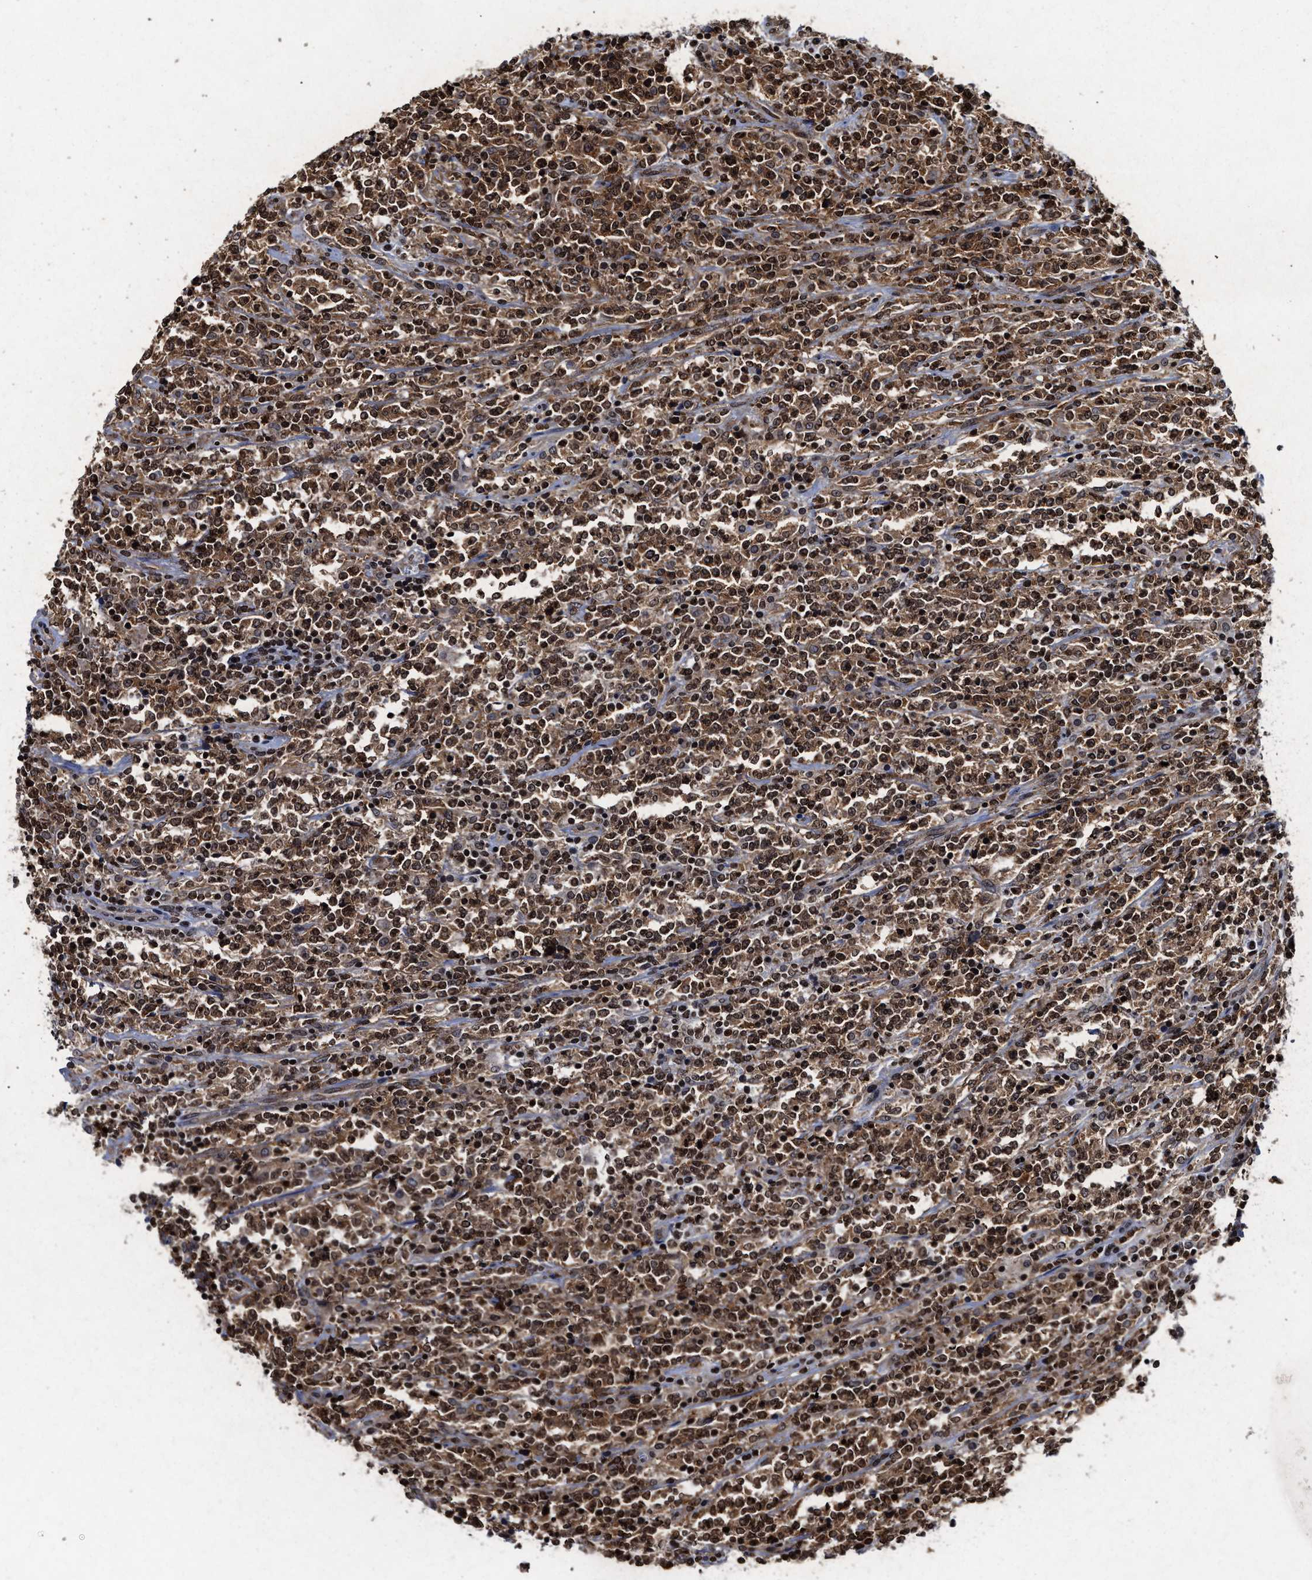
{"staining": {"intensity": "strong", "quantity": ">75%", "location": "cytoplasmic/membranous,nuclear"}, "tissue": "lymphoma", "cell_type": "Tumor cells", "image_type": "cancer", "snomed": [{"axis": "morphology", "description": "Malignant lymphoma, non-Hodgkin's type, High grade"}, {"axis": "topography", "description": "Soft tissue"}], "caption": "A high-resolution image shows IHC staining of malignant lymphoma, non-Hodgkin's type (high-grade), which shows strong cytoplasmic/membranous and nuclear staining in approximately >75% of tumor cells.", "gene": "ALYREF", "patient": {"sex": "male", "age": 18}}